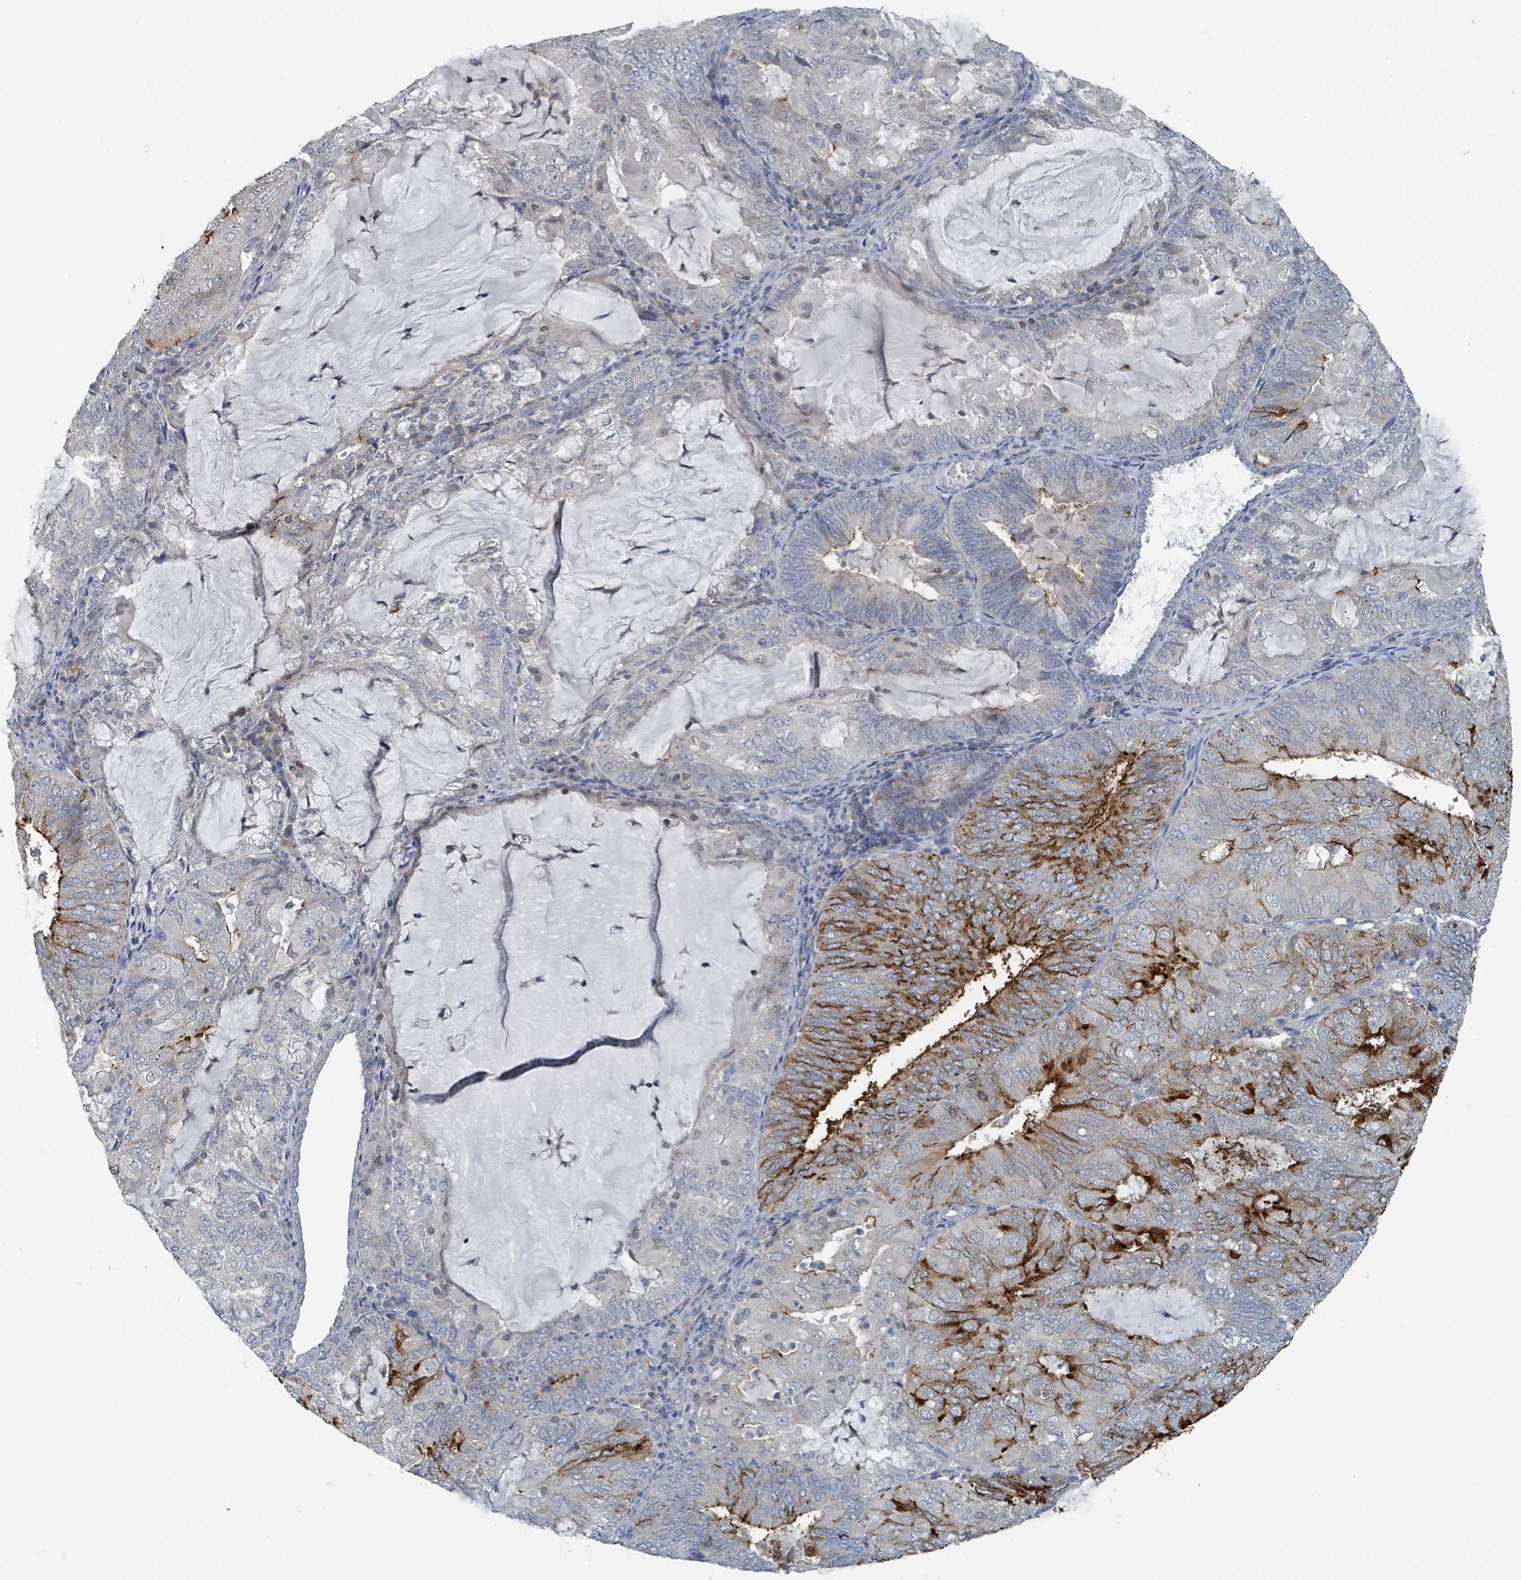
{"staining": {"intensity": "strong", "quantity": "25%-75%", "location": "cytoplasmic/membranous"}, "tissue": "endometrial cancer", "cell_type": "Tumor cells", "image_type": "cancer", "snomed": [{"axis": "morphology", "description": "Adenocarcinoma, NOS"}, {"axis": "topography", "description": "Endometrium"}], "caption": "Brown immunohistochemical staining in adenocarcinoma (endometrial) demonstrates strong cytoplasmic/membranous positivity in approximately 25%-75% of tumor cells.", "gene": "ACBD4", "patient": {"sex": "female", "age": 81}}